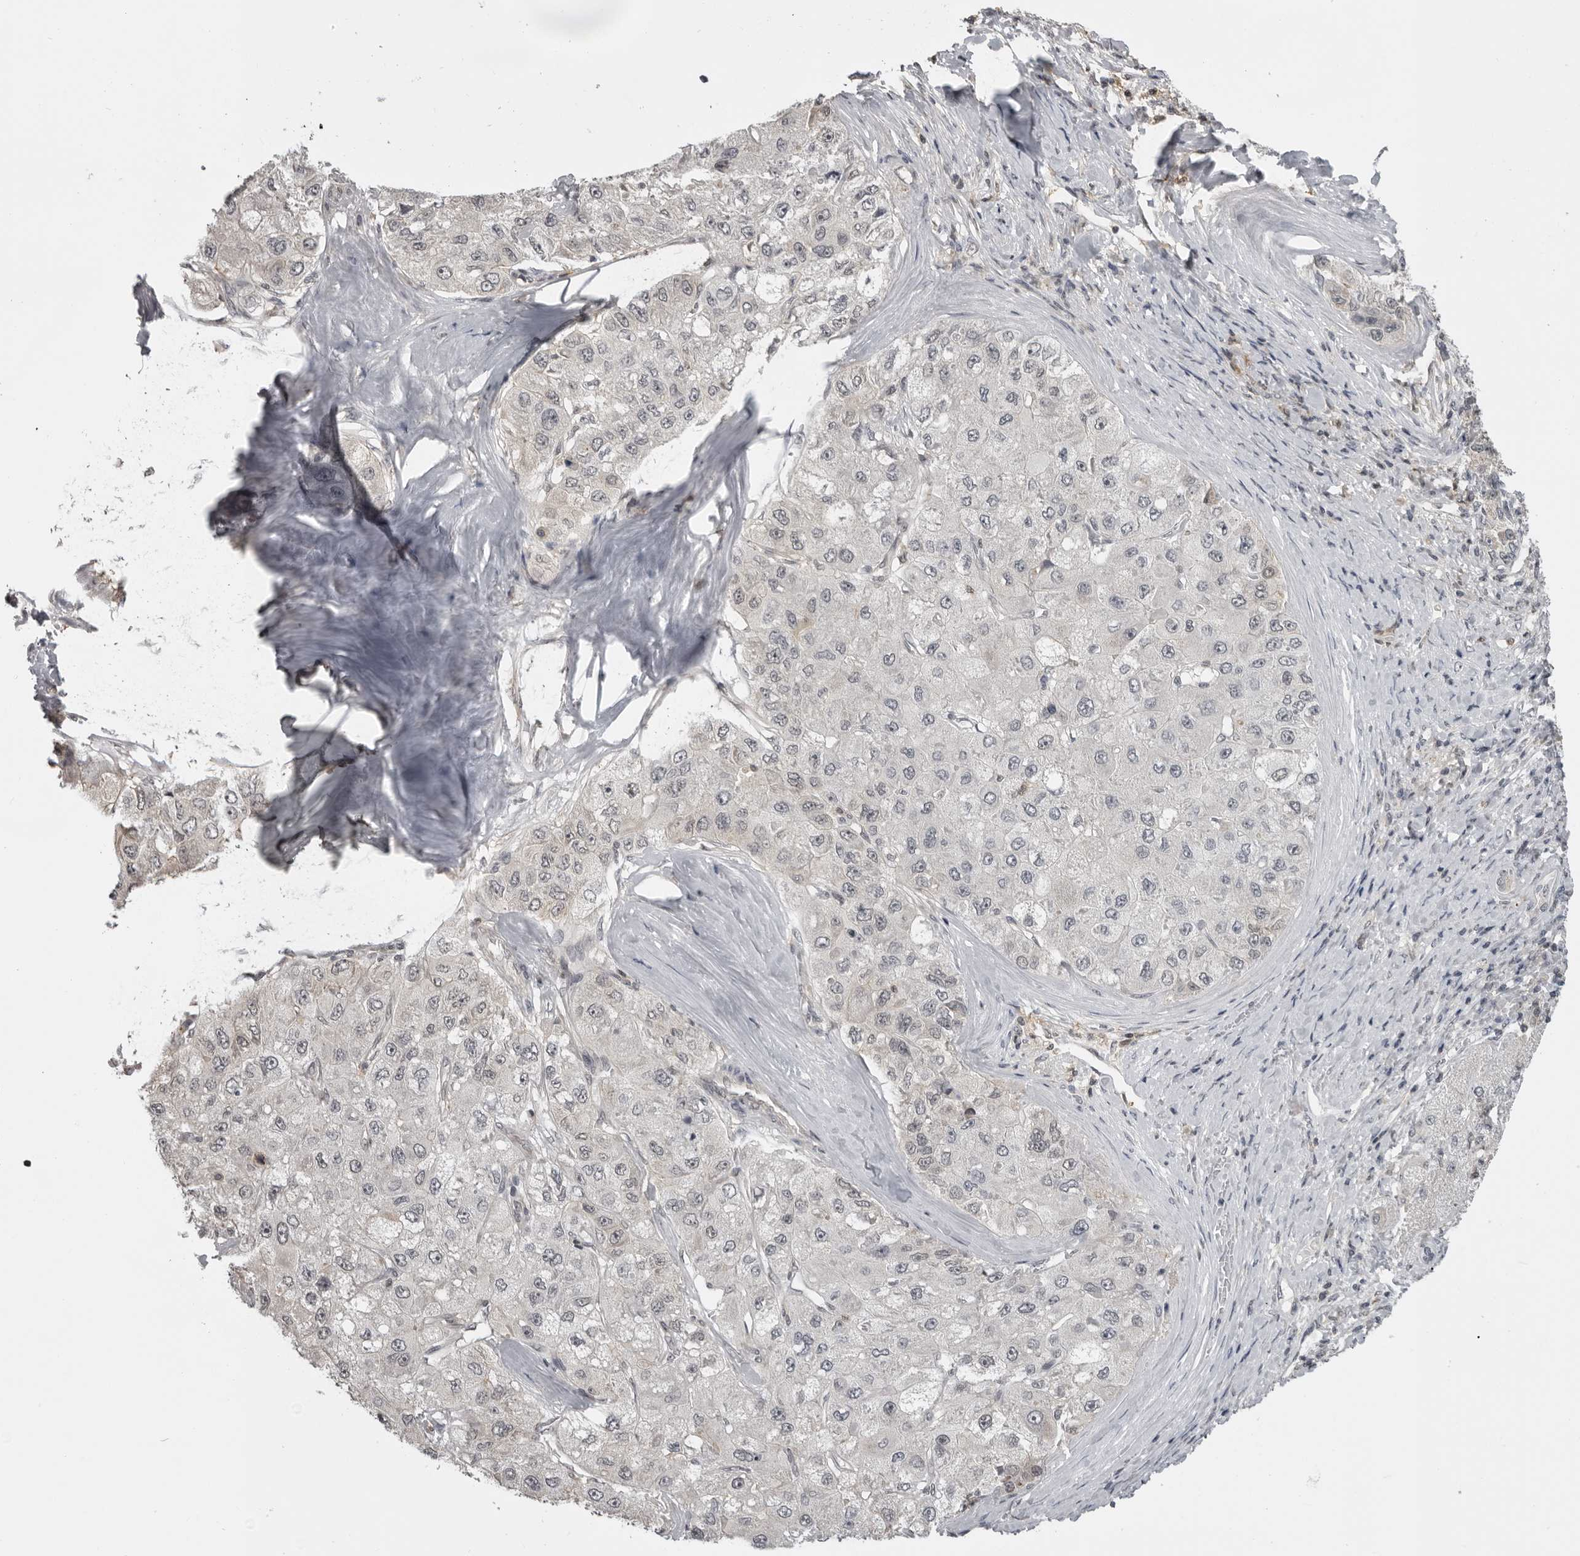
{"staining": {"intensity": "negative", "quantity": "none", "location": "none"}, "tissue": "liver cancer", "cell_type": "Tumor cells", "image_type": "cancer", "snomed": [{"axis": "morphology", "description": "Carcinoma, Hepatocellular, NOS"}, {"axis": "topography", "description": "Liver"}], "caption": "This histopathology image is of liver cancer stained with IHC to label a protein in brown with the nuclei are counter-stained blue. There is no positivity in tumor cells.", "gene": "PDCL3", "patient": {"sex": "male", "age": 80}}